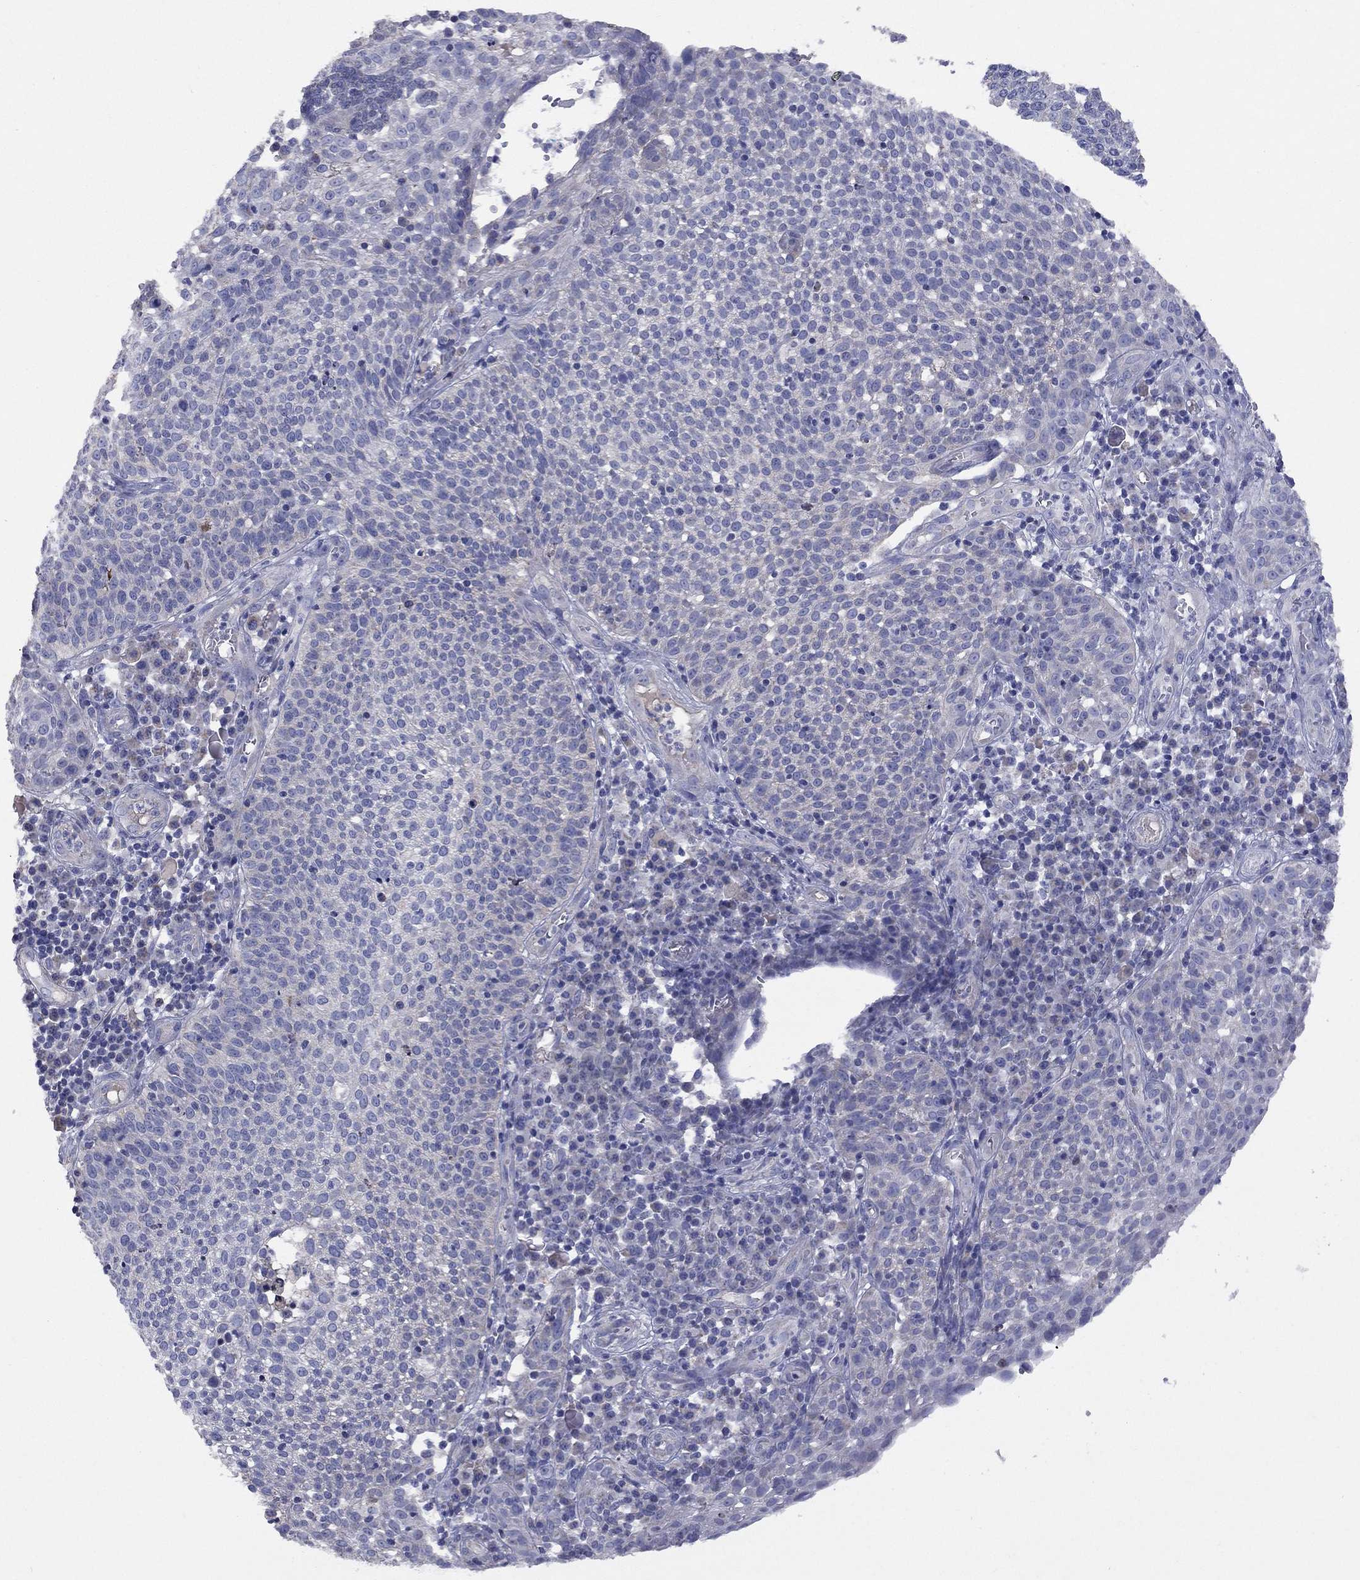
{"staining": {"intensity": "negative", "quantity": "none", "location": "none"}, "tissue": "cervical cancer", "cell_type": "Tumor cells", "image_type": "cancer", "snomed": [{"axis": "morphology", "description": "Squamous cell carcinoma, NOS"}, {"axis": "topography", "description": "Cervix"}], "caption": "Immunohistochemical staining of human cervical cancer reveals no significant expression in tumor cells.", "gene": "CLVS1", "patient": {"sex": "female", "age": 34}}